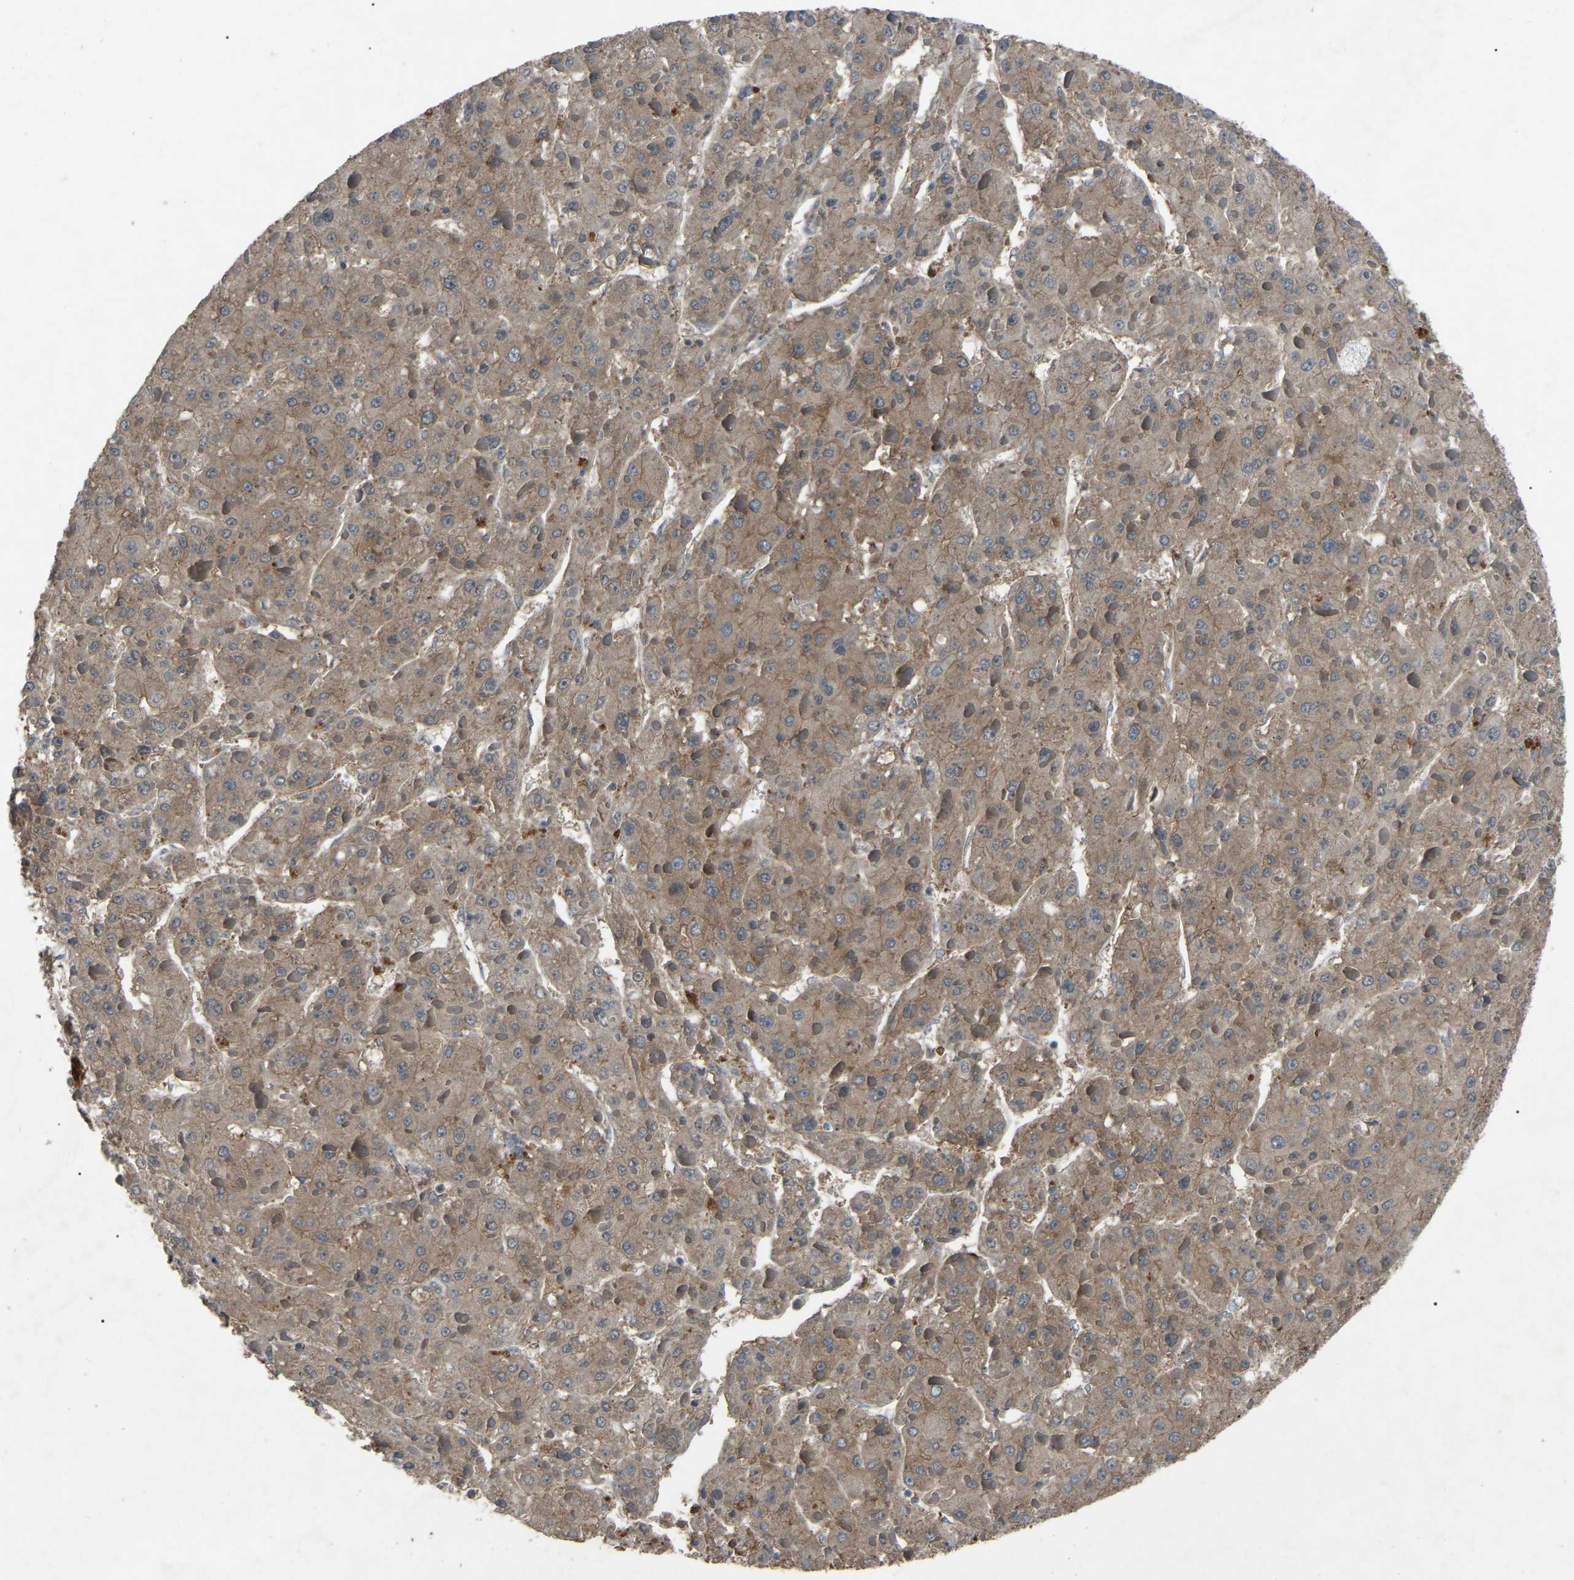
{"staining": {"intensity": "moderate", "quantity": ">75%", "location": "cytoplasmic/membranous"}, "tissue": "liver cancer", "cell_type": "Tumor cells", "image_type": "cancer", "snomed": [{"axis": "morphology", "description": "Carcinoma, Hepatocellular, NOS"}, {"axis": "topography", "description": "Liver"}], "caption": "Liver hepatocellular carcinoma stained for a protein displays moderate cytoplasmic/membranous positivity in tumor cells.", "gene": "AIMP1", "patient": {"sex": "female", "age": 73}}